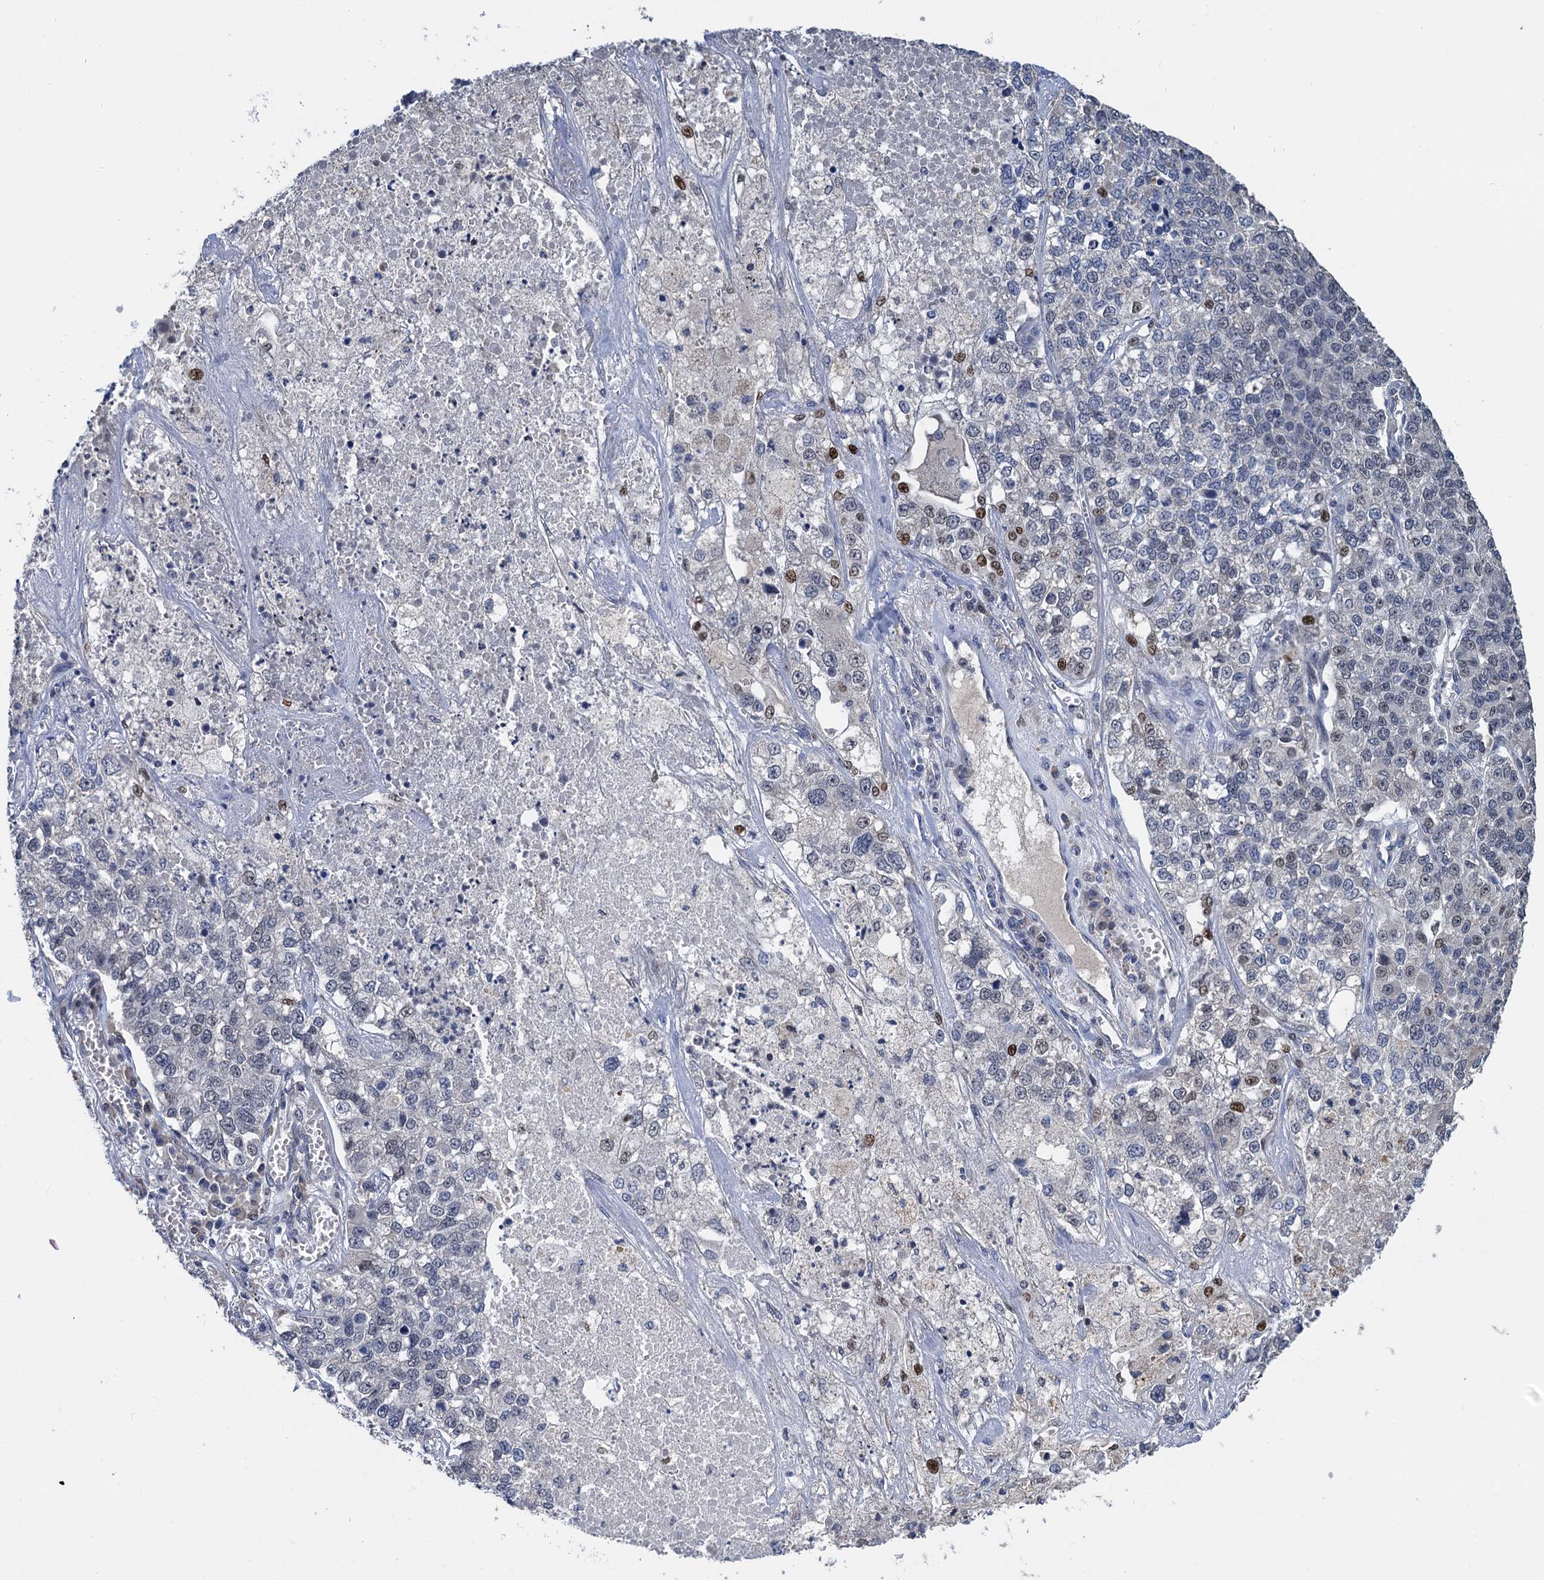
{"staining": {"intensity": "moderate", "quantity": "<25%", "location": "nuclear"}, "tissue": "lung cancer", "cell_type": "Tumor cells", "image_type": "cancer", "snomed": [{"axis": "morphology", "description": "Adenocarcinoma, NOS"}, {"axis": "topography", "description": "Lung"}], "caption": "A brown stain shows moderate nuclear staining of a protein in human lung cancer tumor cells. The staining was performed using DAB to visualize the protein expression in brown, while the nuclei were stained in blue with hematoxylin (Magnification: 20x).", "gene": "TSEN34", "patient": {"sex": "male", "age": 49}}